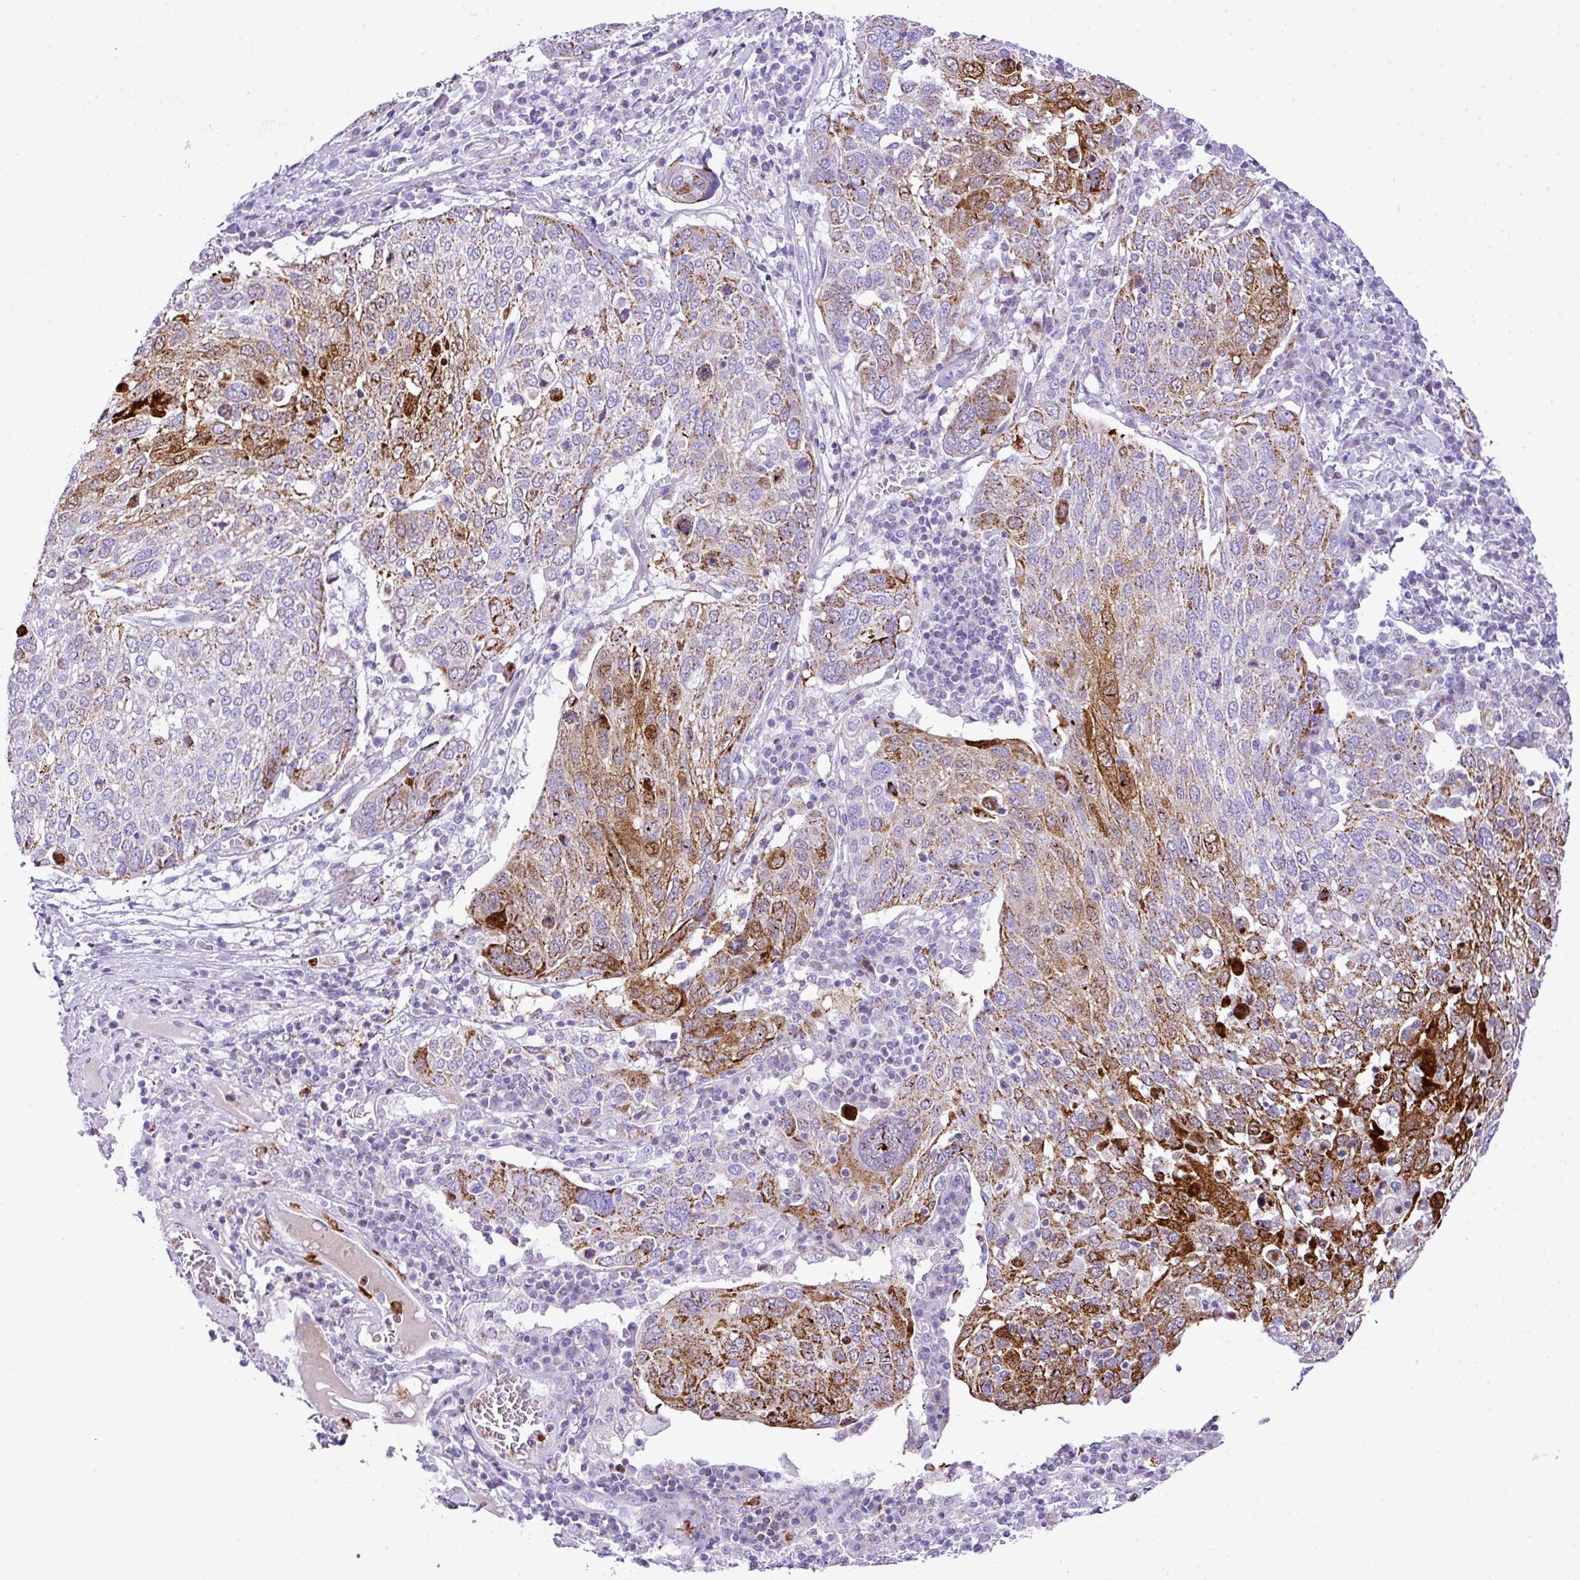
{"staining": {"intensity": "moderate", "quantity": "25%-75%", "location": "cytoplasmic/membranous"}, "tissue": "lung cancer", "cell_type": "Tumor cells", "image_type": "cancer", "snomed": [{"axis": "morphology", "description": "Squamous cell carcinoma, NOS"}, {"axis": "topography", "description": "Lung"}], "caption": "The micrograph displays staining of lung cancer (squamous cell carcinoma), revealing moderate cytoplasmic/membranous protein expression (brown color) within tumor cells.", "gene": "RCAN2", "patient": {"sex": "male", "age": 65}}